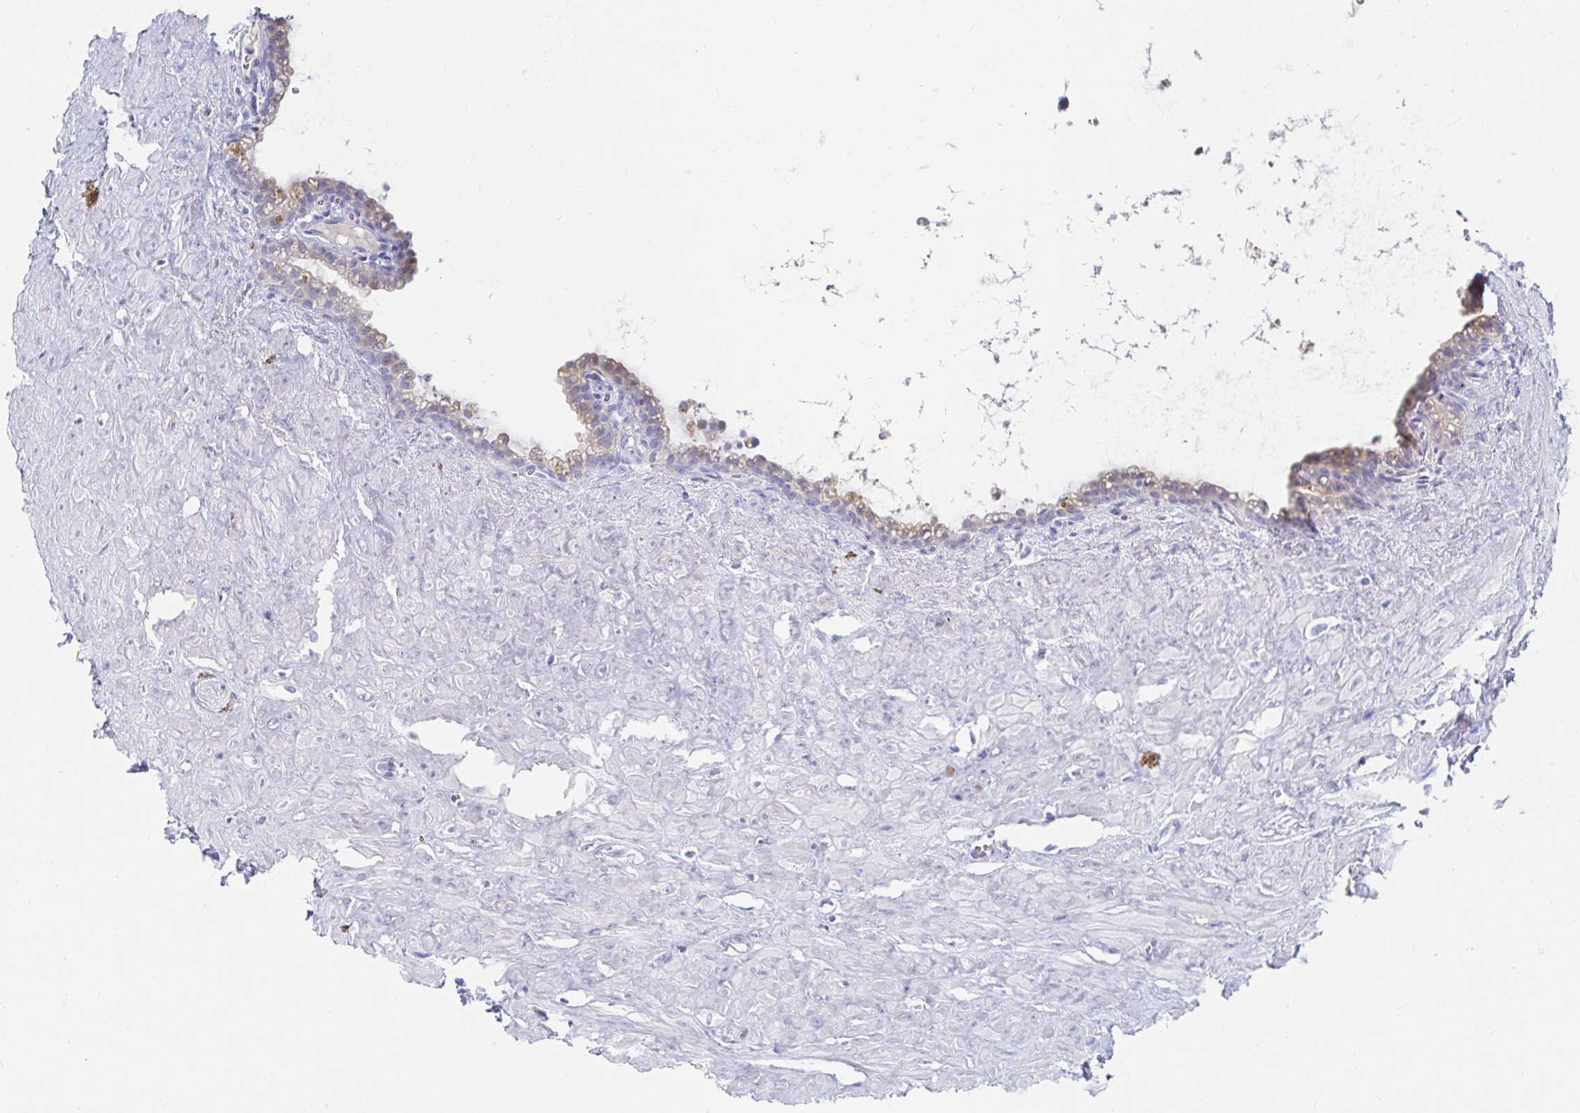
{"staining": {"intensity": "weak", "quantity": "<25%", "location": "cytoplasmic/membranous"}, "tissue": "seminal vesicle", "cell_type": "Glandular cells", "image_type": "normal", "snomed": [{"axis": "morphology", "description": "Normal tissue, NOS"}, {"axis": "topography", "description": "Seminal veicle"}], "caption": "Histopathology image shows no protein staining in glandular cells of benign seminal vesicle. (DAB immunohistochemistry visualized using brightfield microscopy, high magnification).", "gene": "PDE6B", "patient": {"sex": "male", "age": 76}}